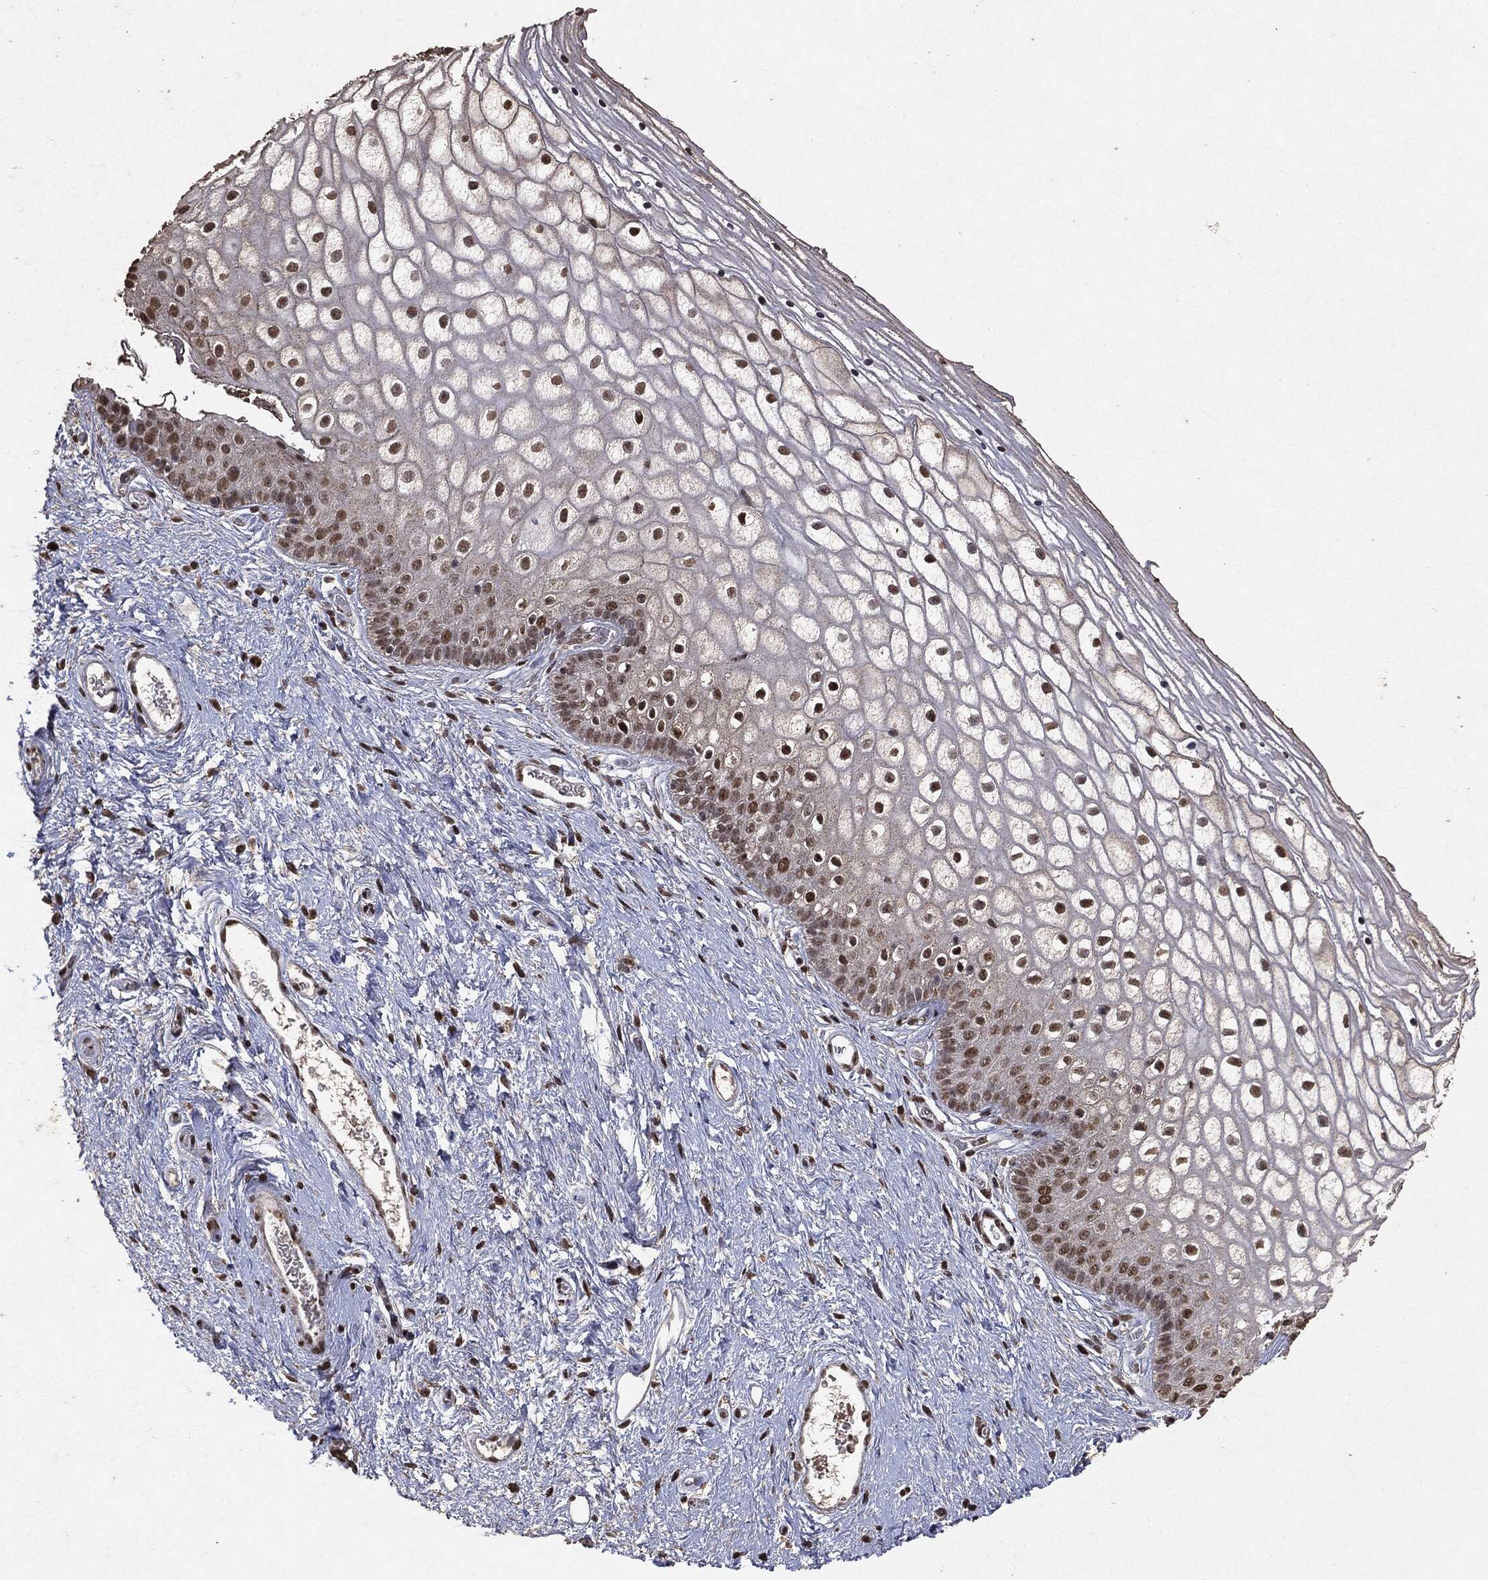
{"staining": {"intensity": "strong", "quantity": "<25%", "location": "nuclear"}, "tissue": "vagina", "cell_type": "Squamous epithelial cells", "image_type": "normal", "snomed": [{"axis": "morphology", "description": "Normal tissue, NOS"}, {"axis": "topography", "description": "Vagina"}], "caption": "Vagina stained for a protein demonstrates strong nuclear positivity in squamous epithelial cells.", "gene": "RAD18", "patient": {"sex": "female", "age": 32}}